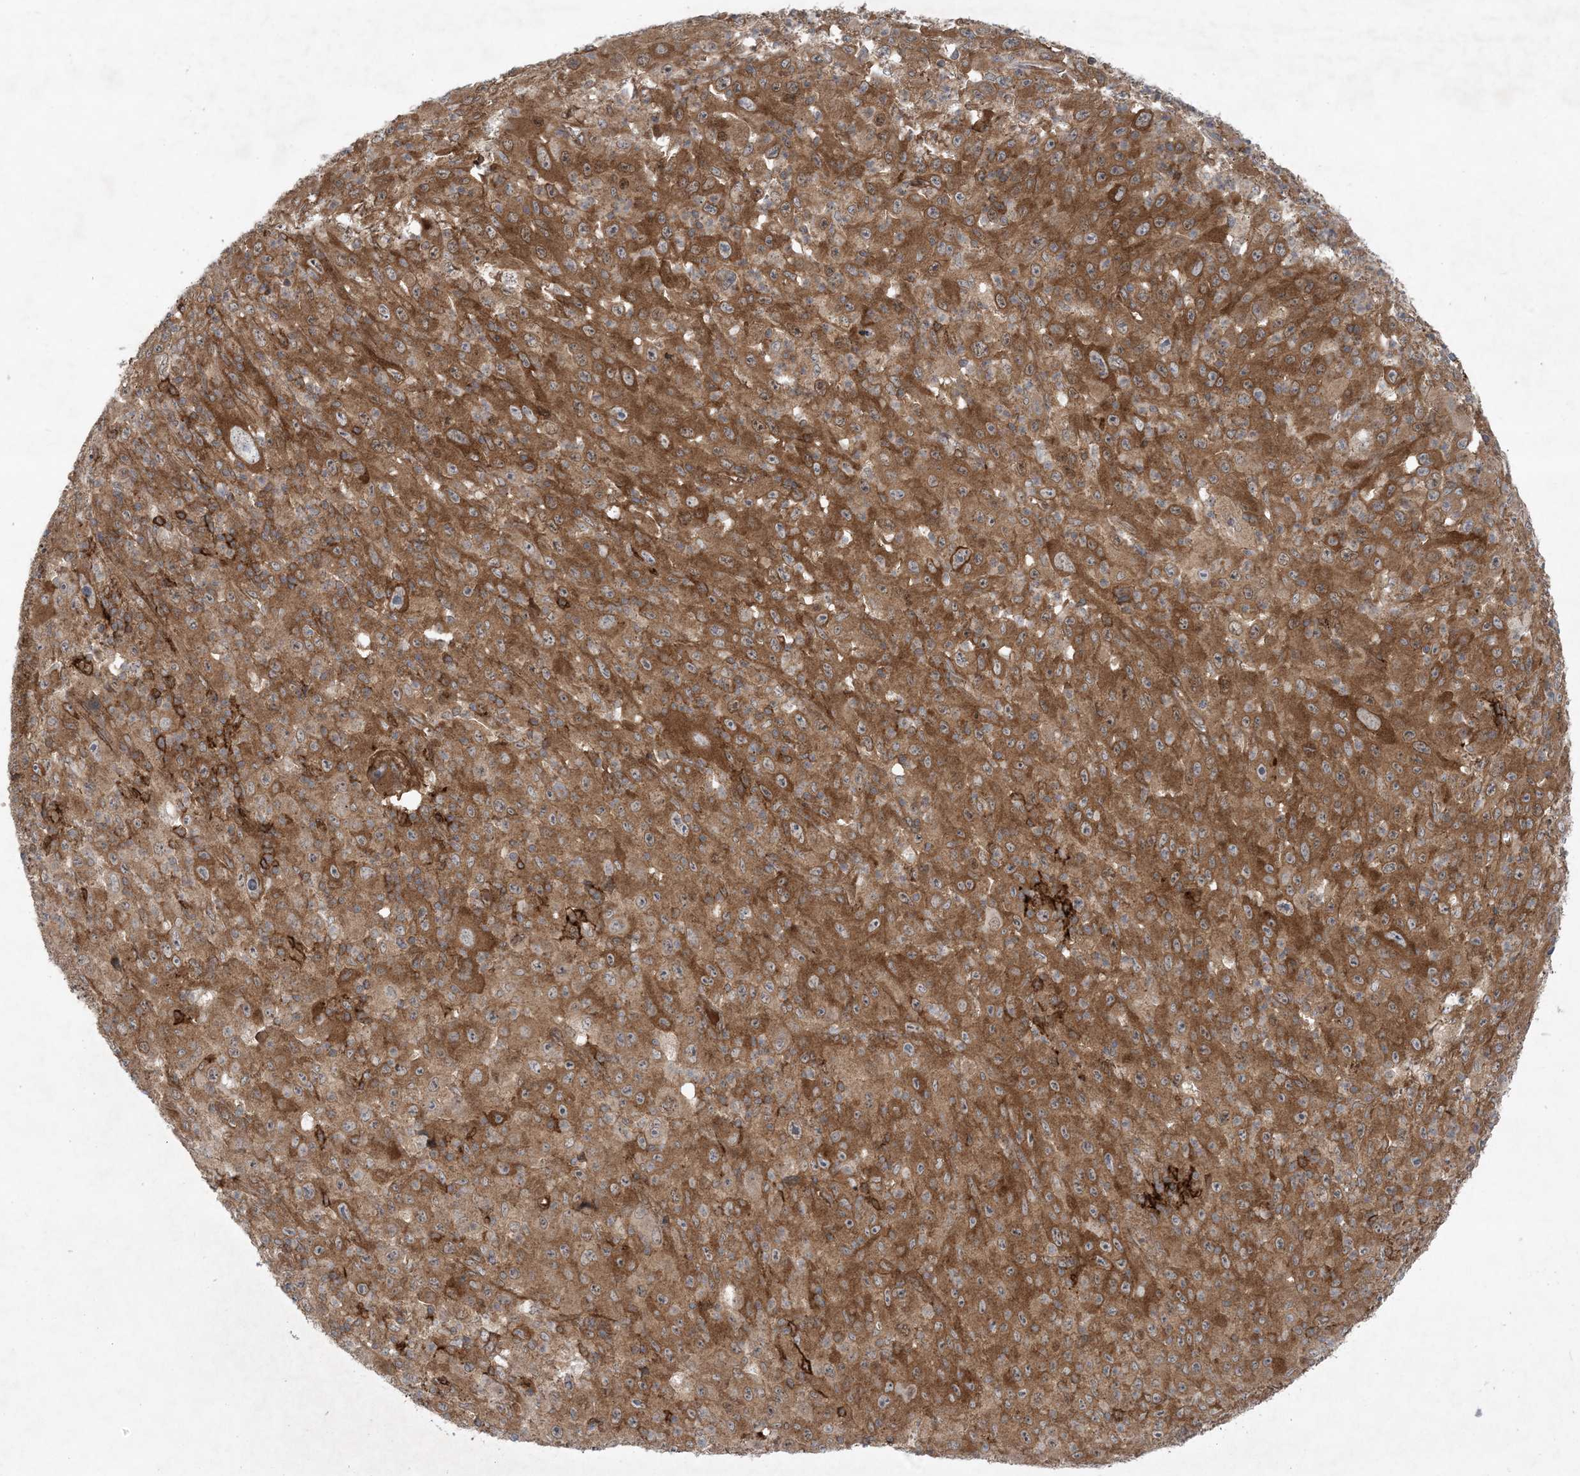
{"staining": {"intensity": "strong", "quantity": ">75%", "location": "cytoplasmic/membranous"}, "tissue": "melanoma", "cell_type": "Tumor cells", "image_type": "cancer", "snomed": [{"axis": "morphology", "description": "Malignant melanoma, Metastatic site"}, {"axis": "topography", "description": "Skin"}], "caption": "Immunohistochemical staining of human malignant melanoma (metastatic site) exhibits high levels of strong cytoplasmic/membranous protein positivity in about >75% of tumor cells.", "gene": "STAM2", "patient": {"sex": "female", "age": 56}}